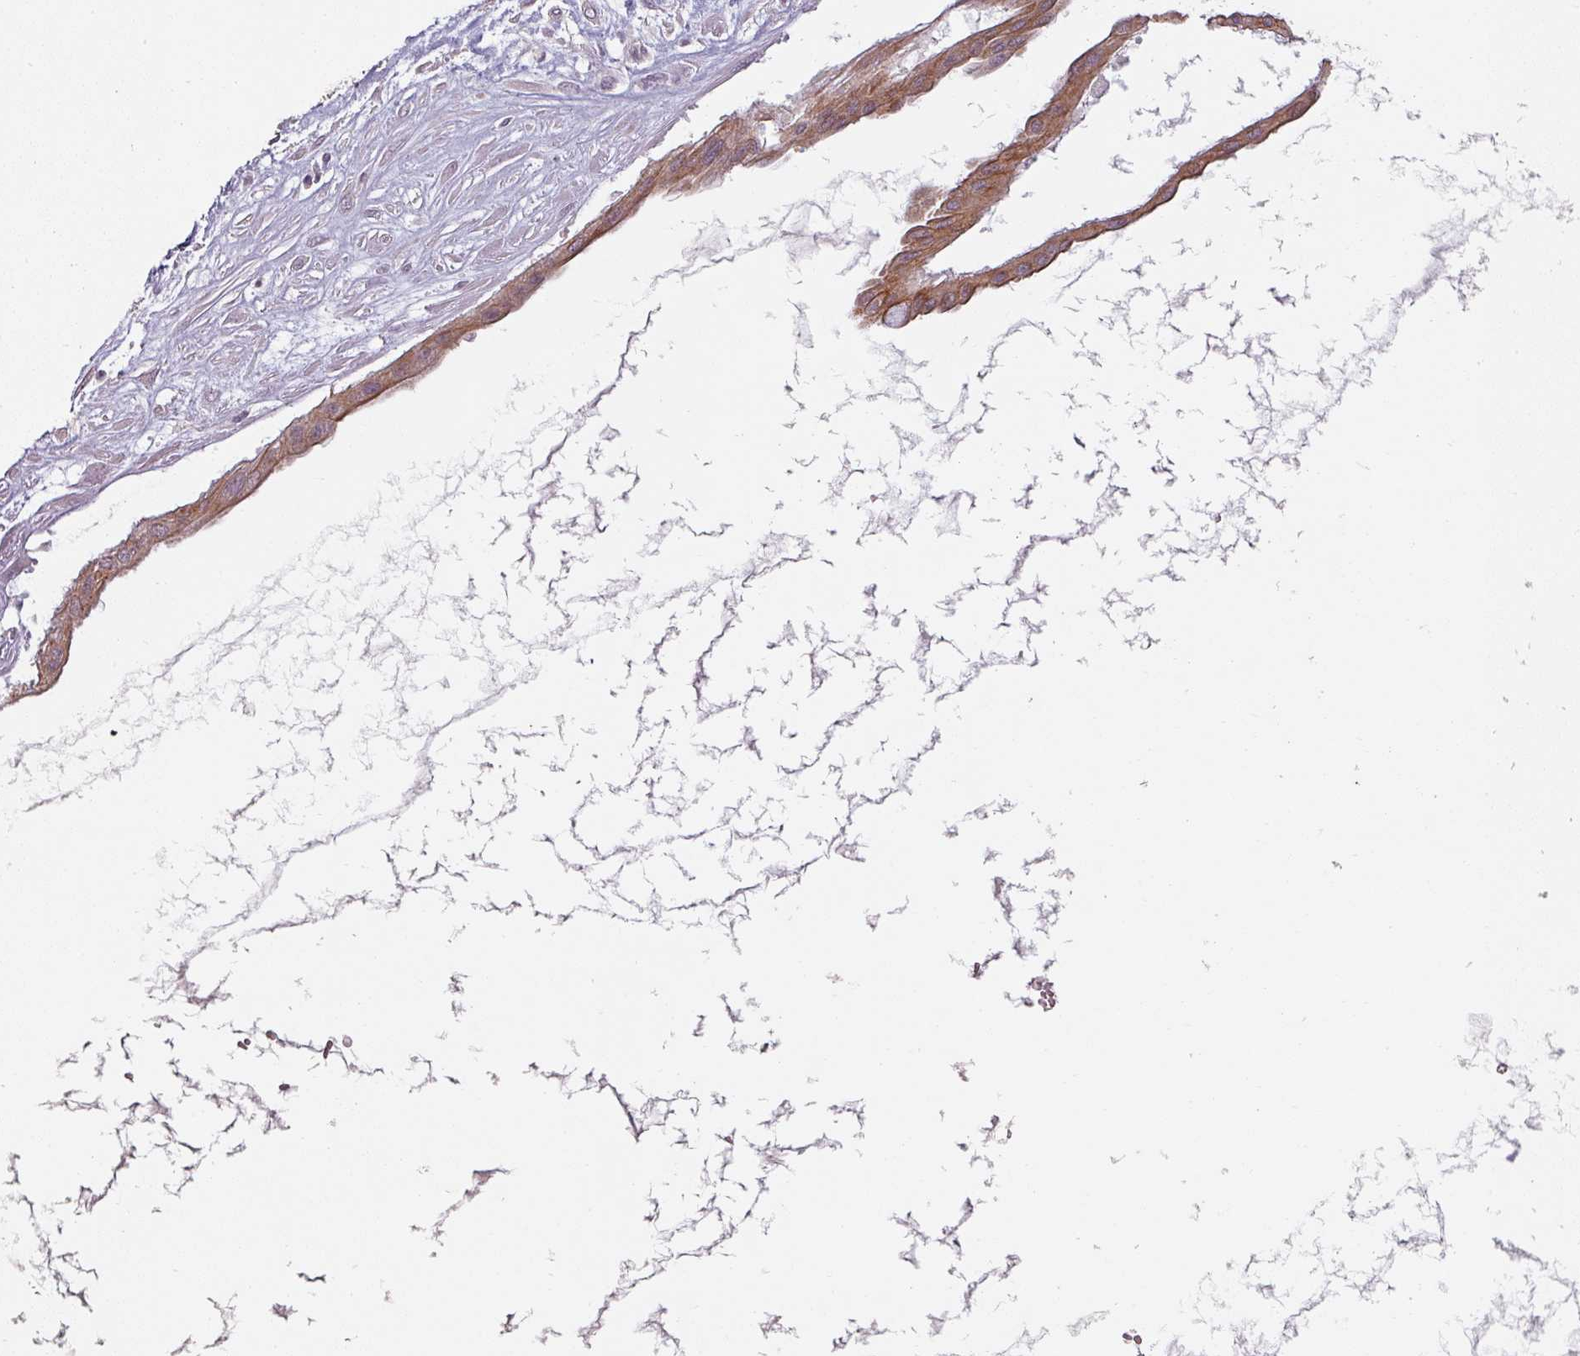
{"staining": {"intensity": "moderate", "quantity": ">75%", "location": "cytoplasmic/membranous"}, "tissue": "ovarian cancer", "cell_type": "Tumor cells", "image_type": "cancer", "snomed": [{"axis": "morphology", "description": "Cystadenocarcinoma, mucinous, NOS"}, {"axis": "topography", "description": "Ovary"}], "caption": "Protein expression analysis of human ovarian cancer (mucinous cystadenocarcinoma) reveals moderate cytoplasmic/membranous staining in about >75% of tumor cells.", "gene": "LYPLA1", "patient": {"sex": "female", "age": 73}}